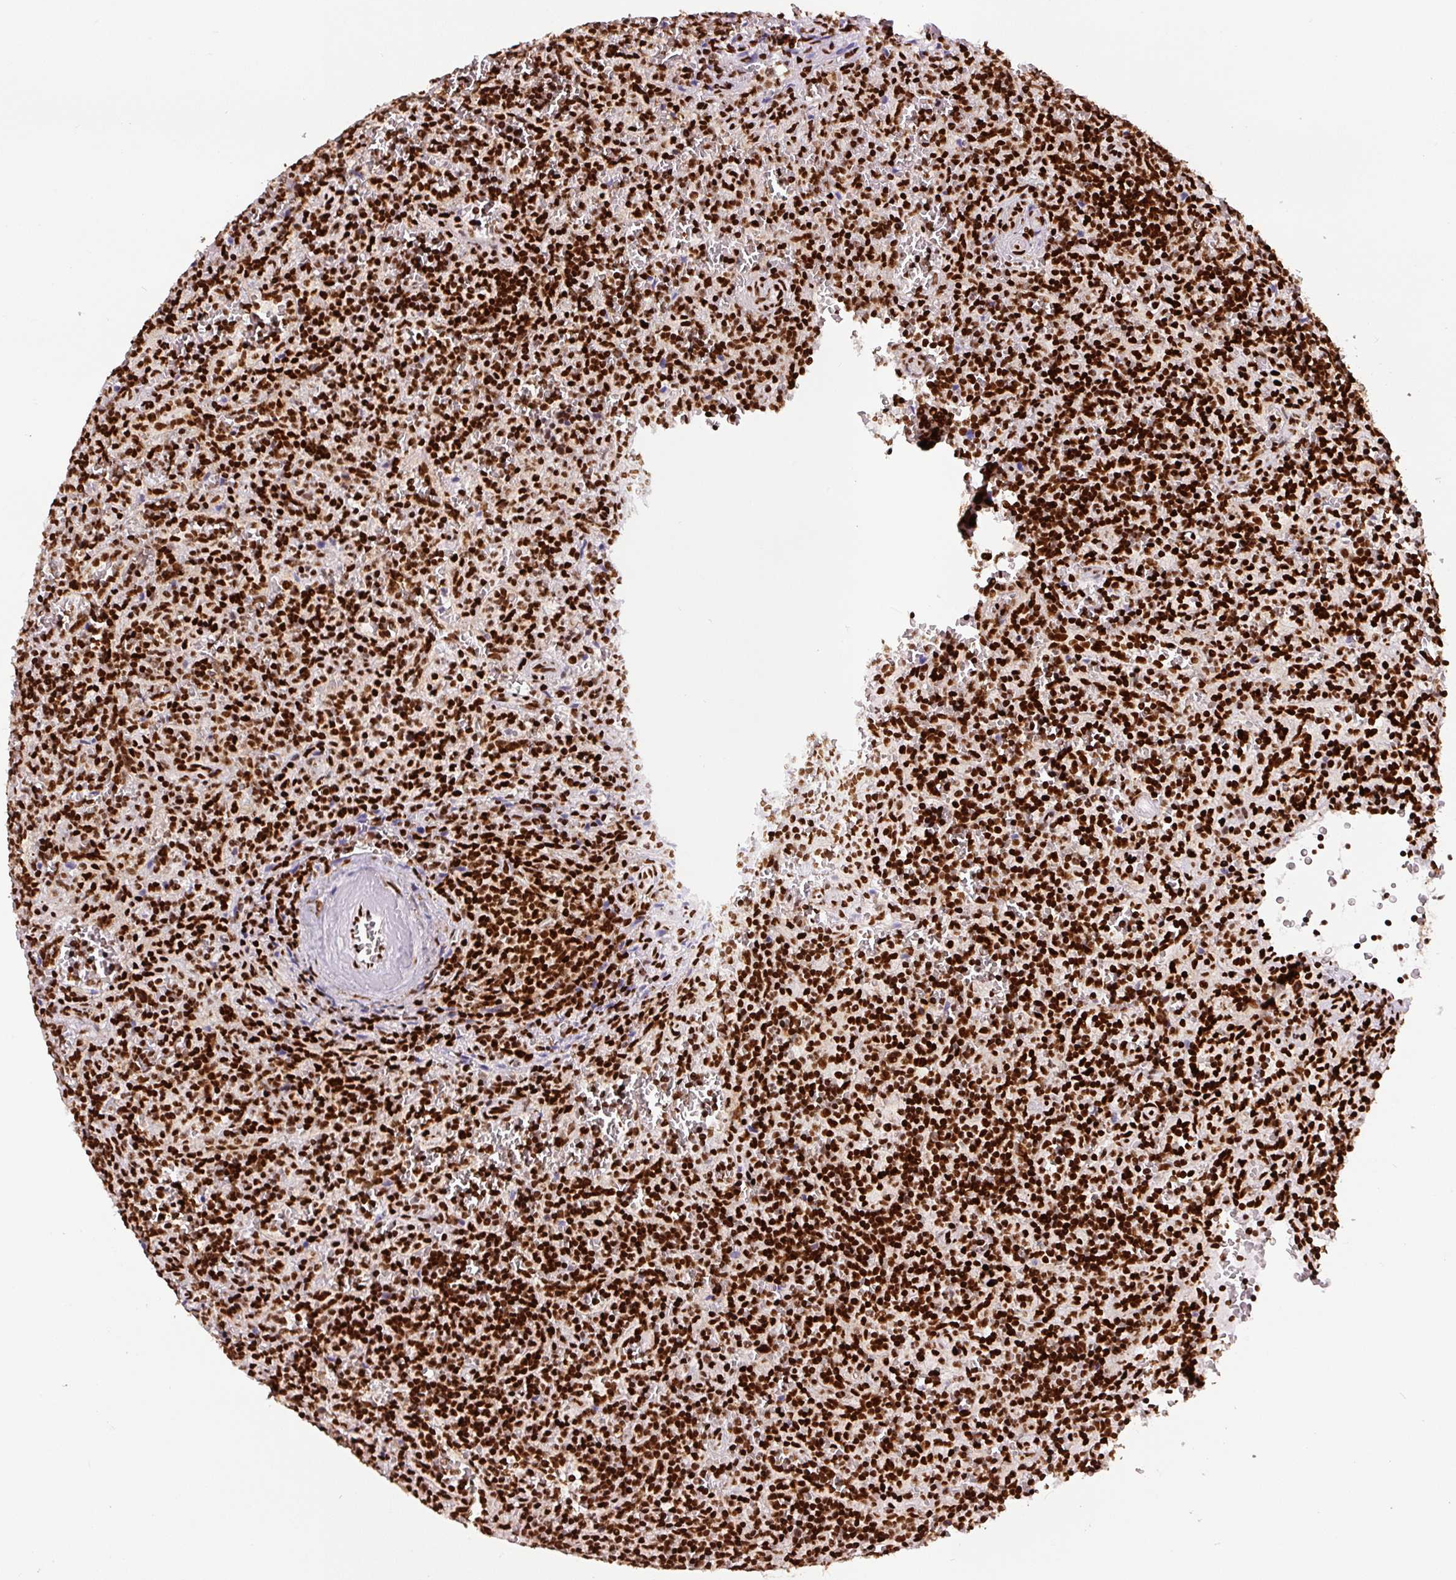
{"staining": {"intensity": "strong", "quantity": ">75%", "location": "nuclear"}, "tissue": "lymphoma", "cell_type": "Tumor cells", "image_type": "cancer", "snomed": [{"axis": "morphology", "description": "Malignant lymphoma, non-Hodgkin's type, Low grade"}, {"axis": "topography", "description": "Spleen"}], "caption": "Protein expression analysis of human lymphoma reveals strong nuclear expression in about >75% of tumor cells.", "gene": "FUS", "patient": {"sex": "male", "age": 73}}